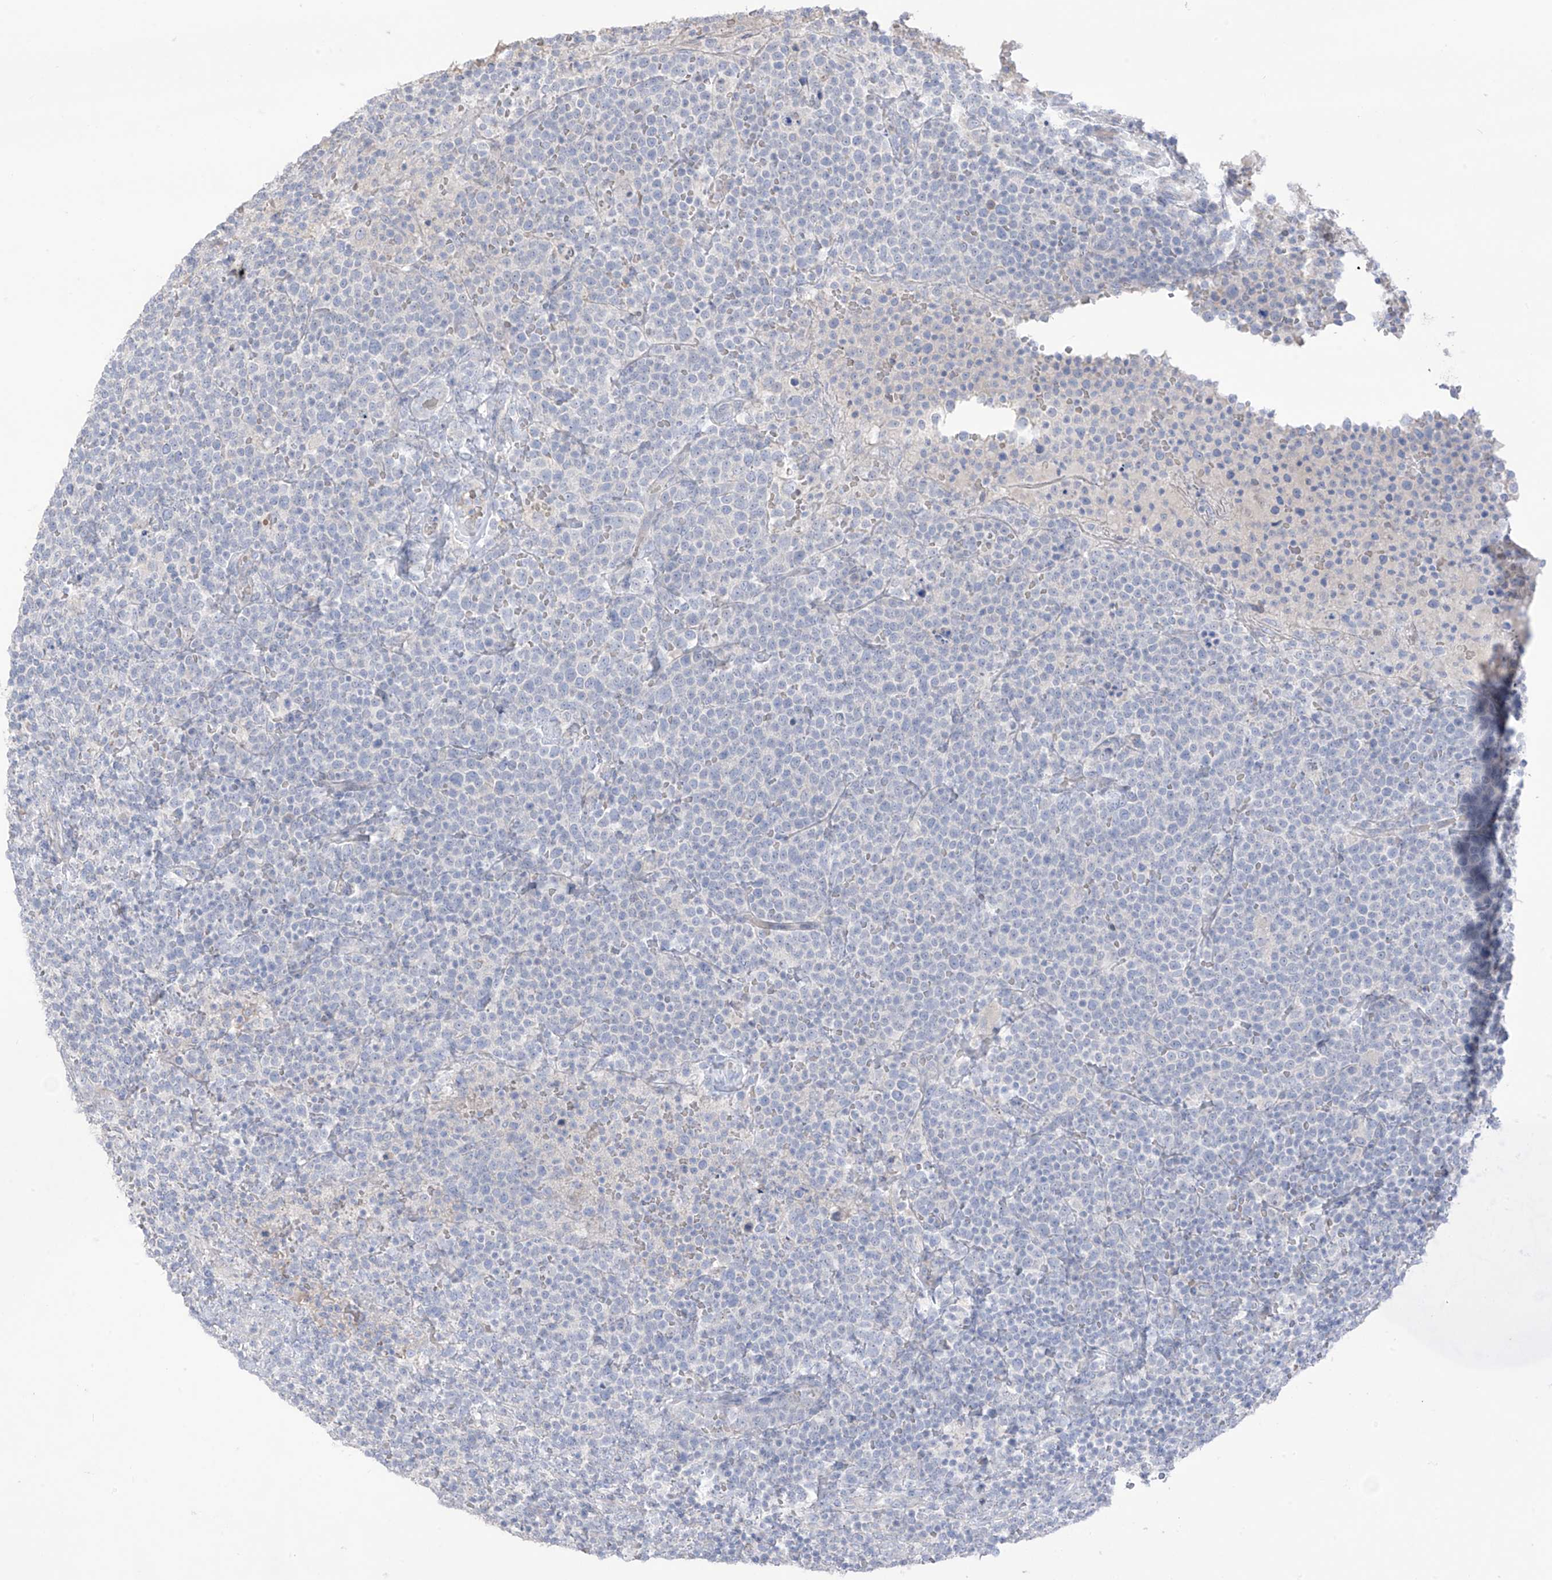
{"staining": {"intensity": "negative", "quantity": "none", "location": "none"}, "tissue": "lymphoma", "cell_type": "Tumor cells", "image_type": "cancer", "snomed": [{"axis": "morphology", "description": "Malignant lymphoma, non-Hodgkin's type, High grade"}, {"axis": "topography", "description": "Lymph node"}], "caption": "A photomicrograph of malignant lymphoma, non-Hodgkin's type (high-grade) stained for a protein exhibits no brown staining in tumor cells.", "gene": "ASPRV1", "patient": {"sex": "male", "age": 61}}